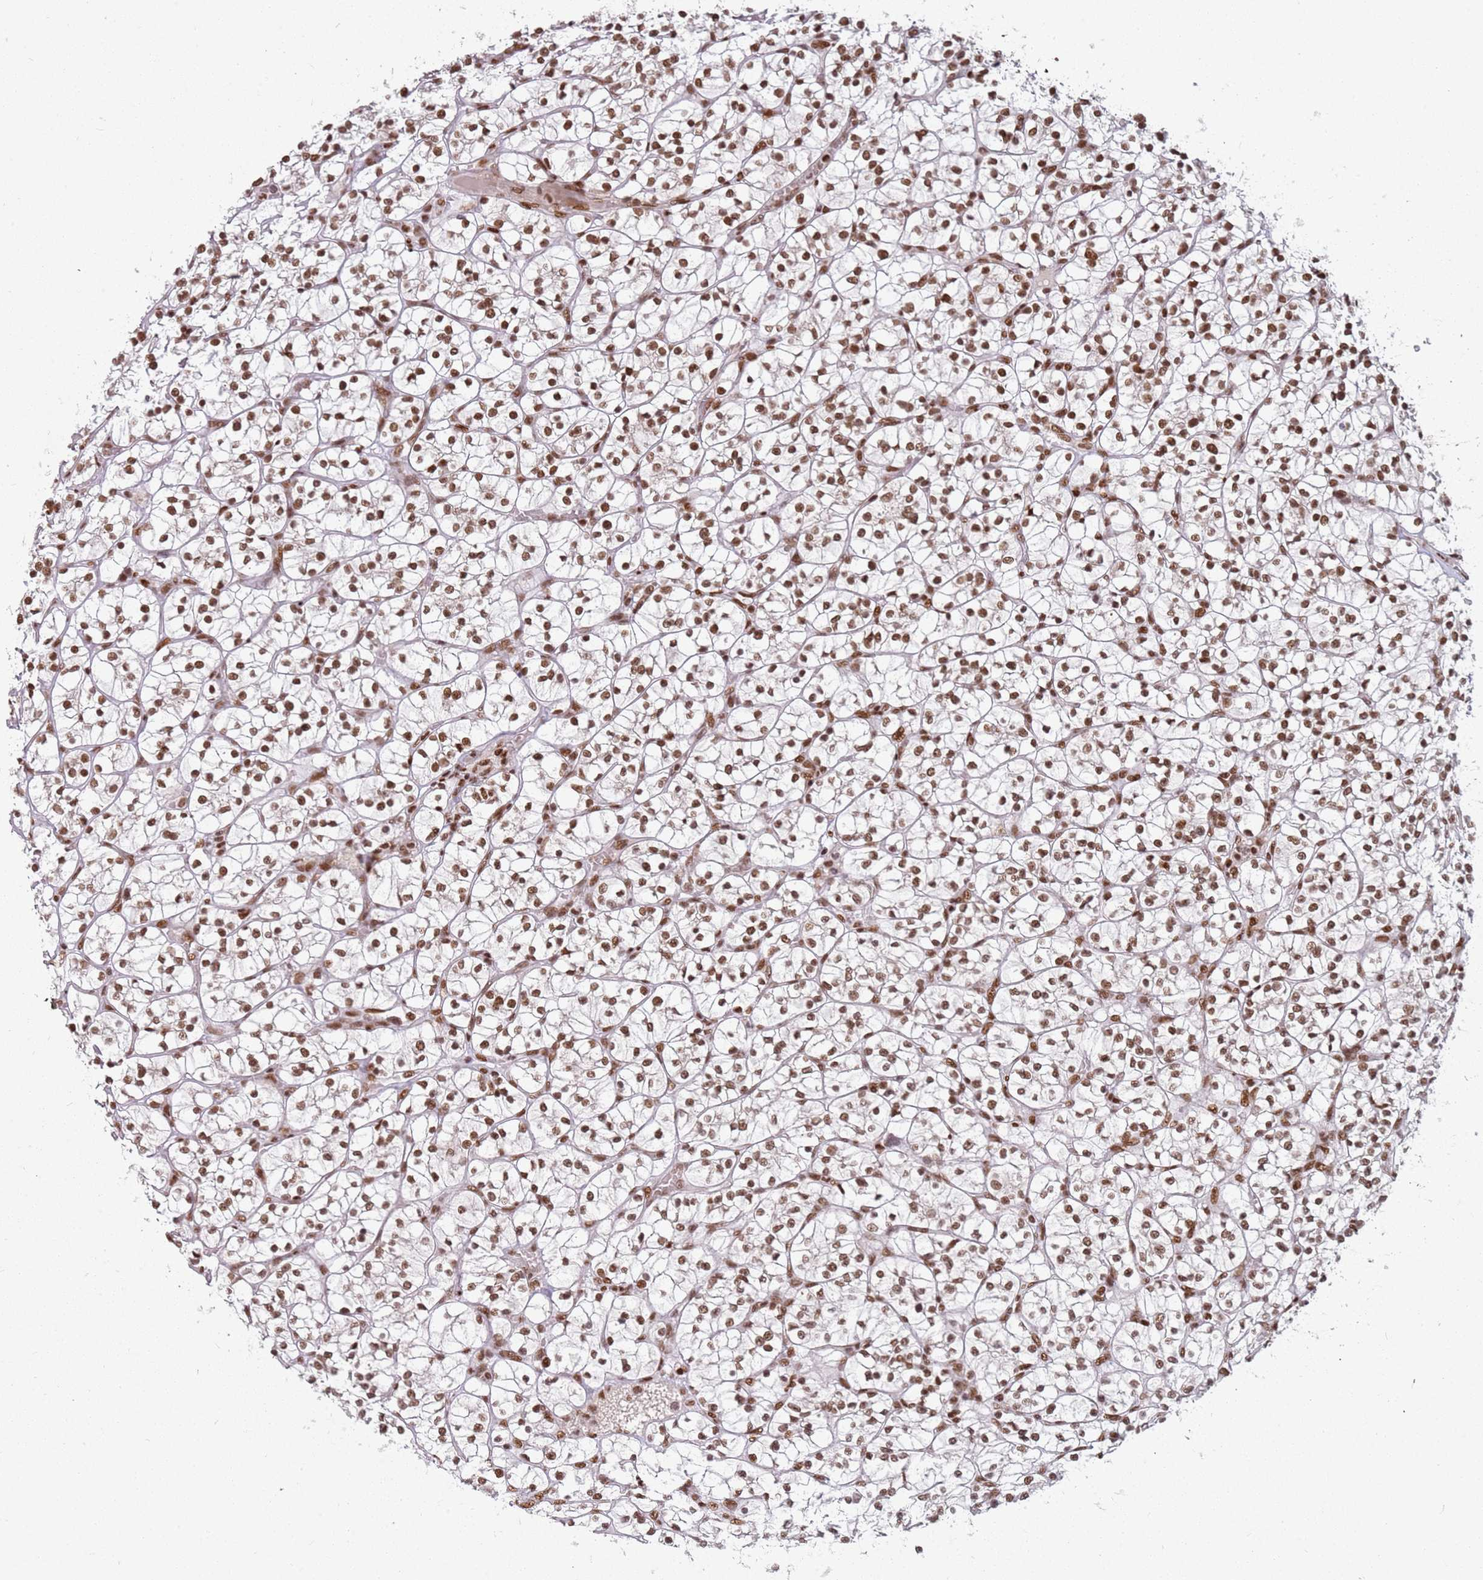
{"staining": {"intensity": "moderate", "quantity": ">75%", "location": "nuclear"}, "tissue": "renal cancer", "cell_type": "Tumor cells", "image_type": "cancer", "snomed": [{"axis": "morphology", "description": "Adenocarcinoma, NOS"}, {"axis": "topography", "description": "Kidney"}], "caption": "Human renal cancer (adenocarcinoma) stained with a protein marker displays moderate staining in tumor cells.", "gene": "TENT4A", "patient": {"sex": "female", "age": 64}}